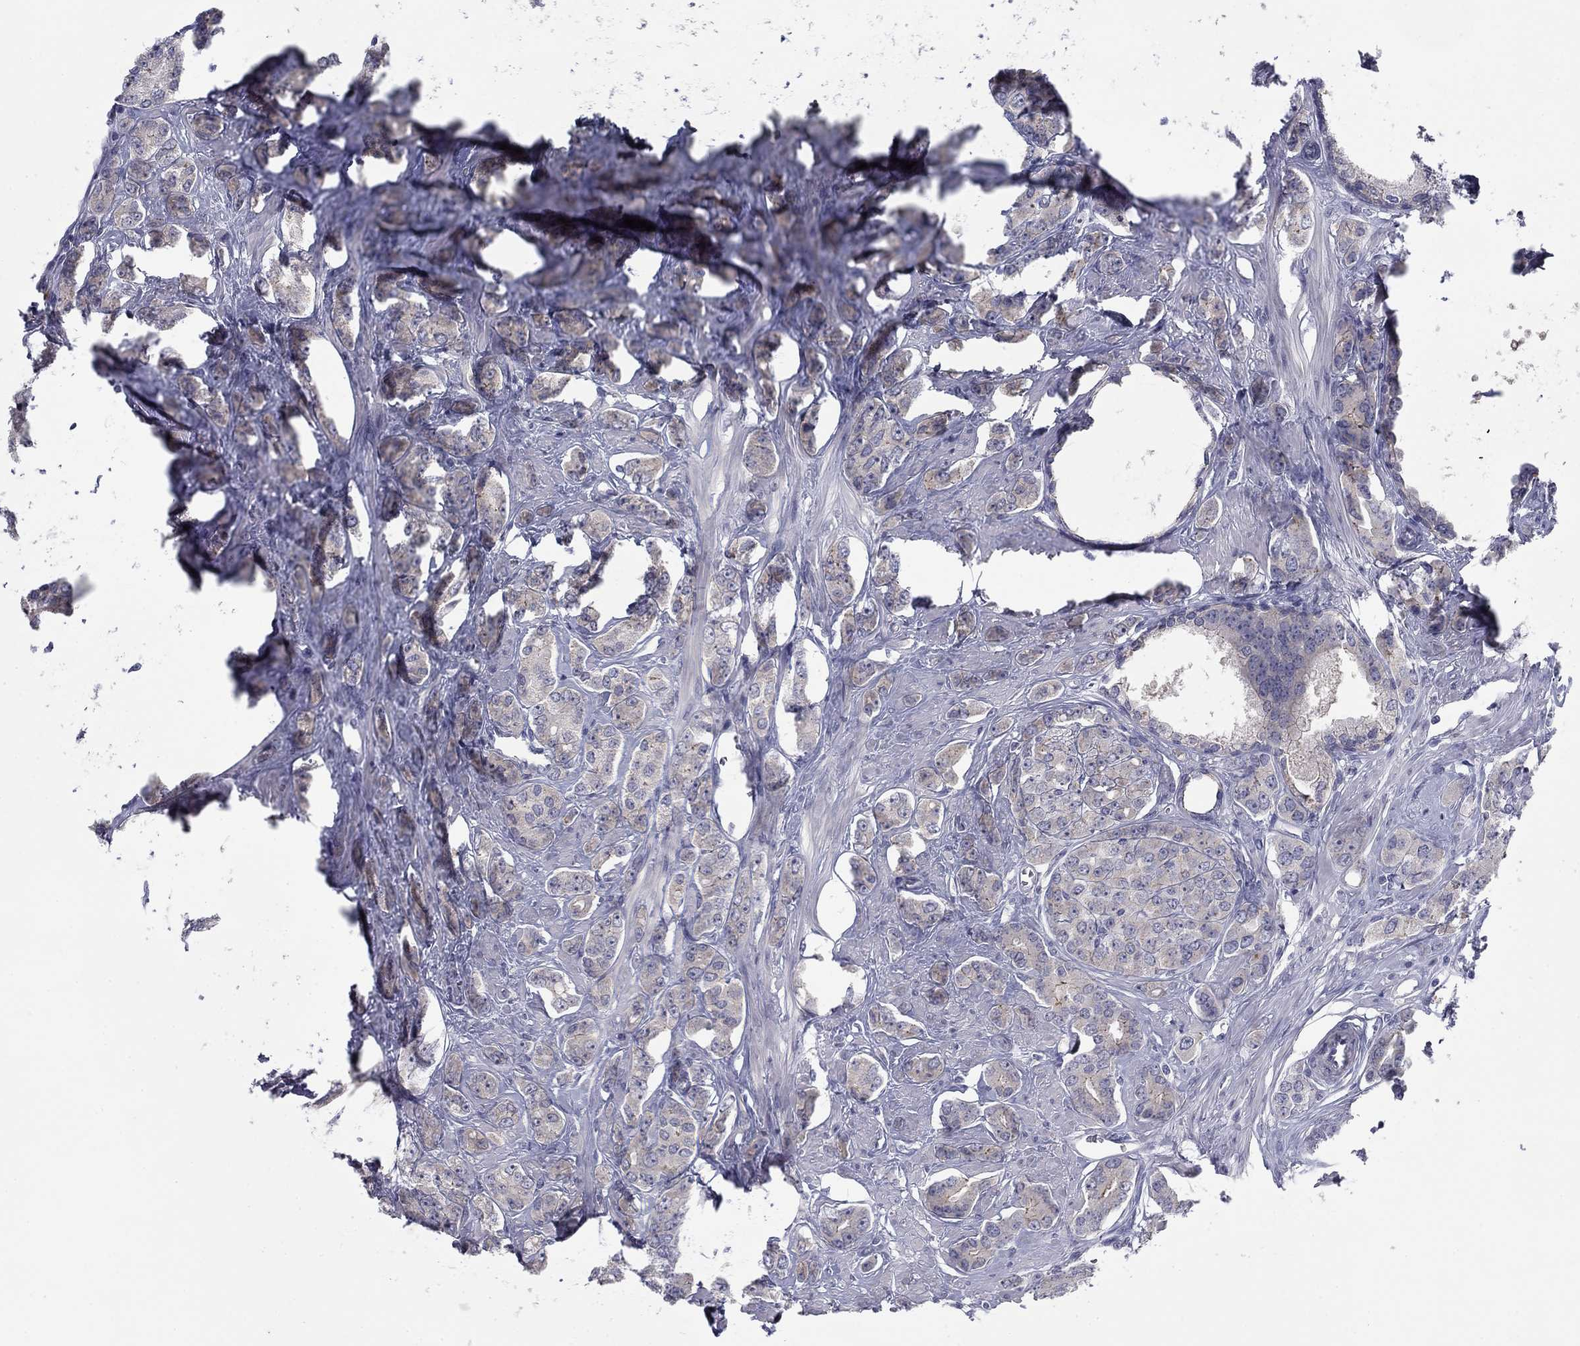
{"staining": {"intensity": "negative", "quantity": "none", "location": "none"}, "tissue": "prostate cancer", "cell_type": "Tumor cells", "image_type": "cancer", "snomed": [{"axis": "morphology", "description": "Adenocarcinoma, NOS"}, {"axis": "topography", "description": "Prostate"}], "caption": "The photomicrograph reveals no significant staining in tumor cells of adenocarcinoma (prostate).", "gene": "CNTNAP4", "patient": {"sex": "male", "age": 67}}